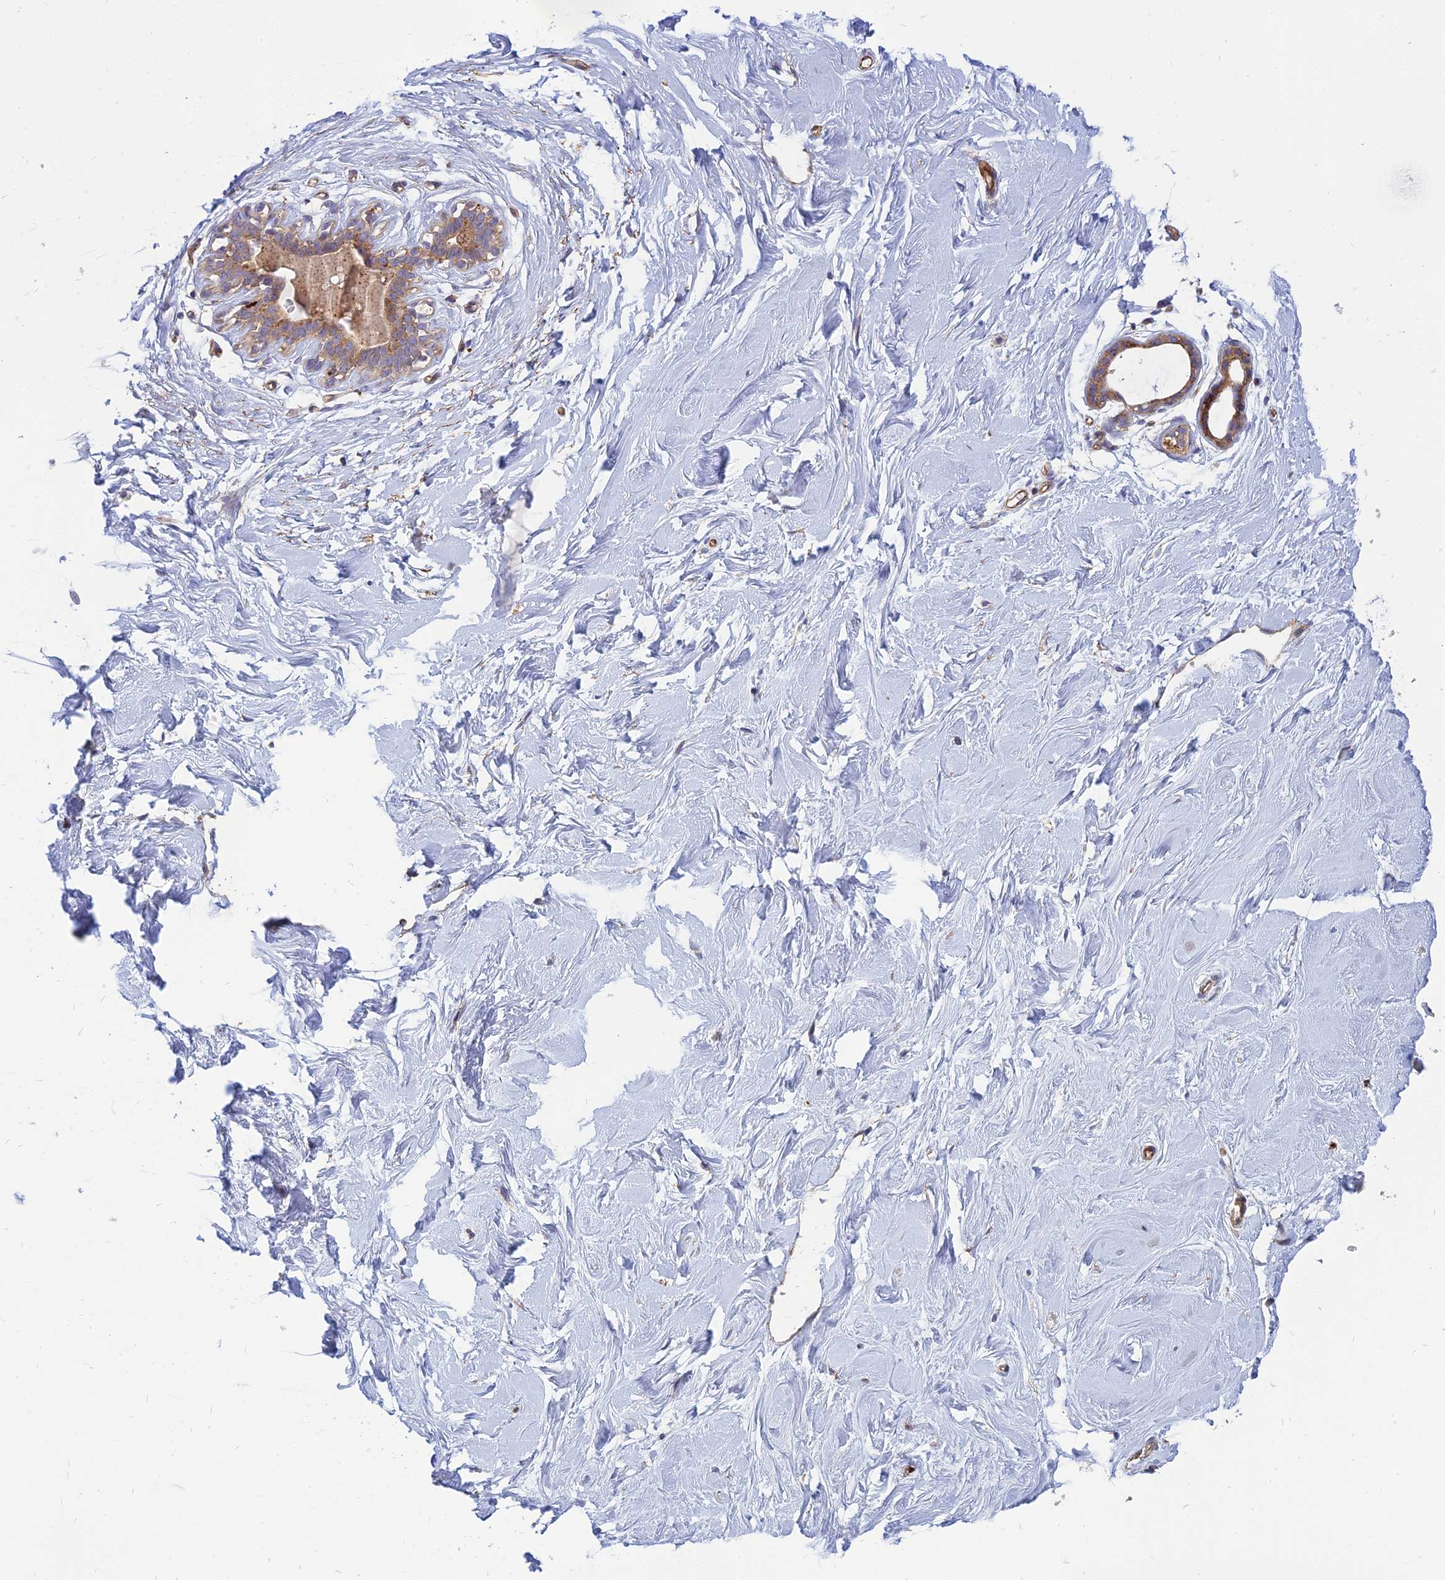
{"staining": {"intensity": "negative", "quantity": "none", "location": "none"}, "tissue": "breast", "cell_type": "Adipocytes", "image_type": "normal", "snomed": [{"axis": "morphology", "description": "Normal tissue, NOS"}, {"axis": "morphology", "description": "Adenoma, NOS"}, {"axis": "topography", "description": "Breast"}], "caption": "The histopathology image exhibits no staining of adipocytes in unremarkable breast.", "gene": "PHKA2", "patient": {"sex": "female", "age": 23}}